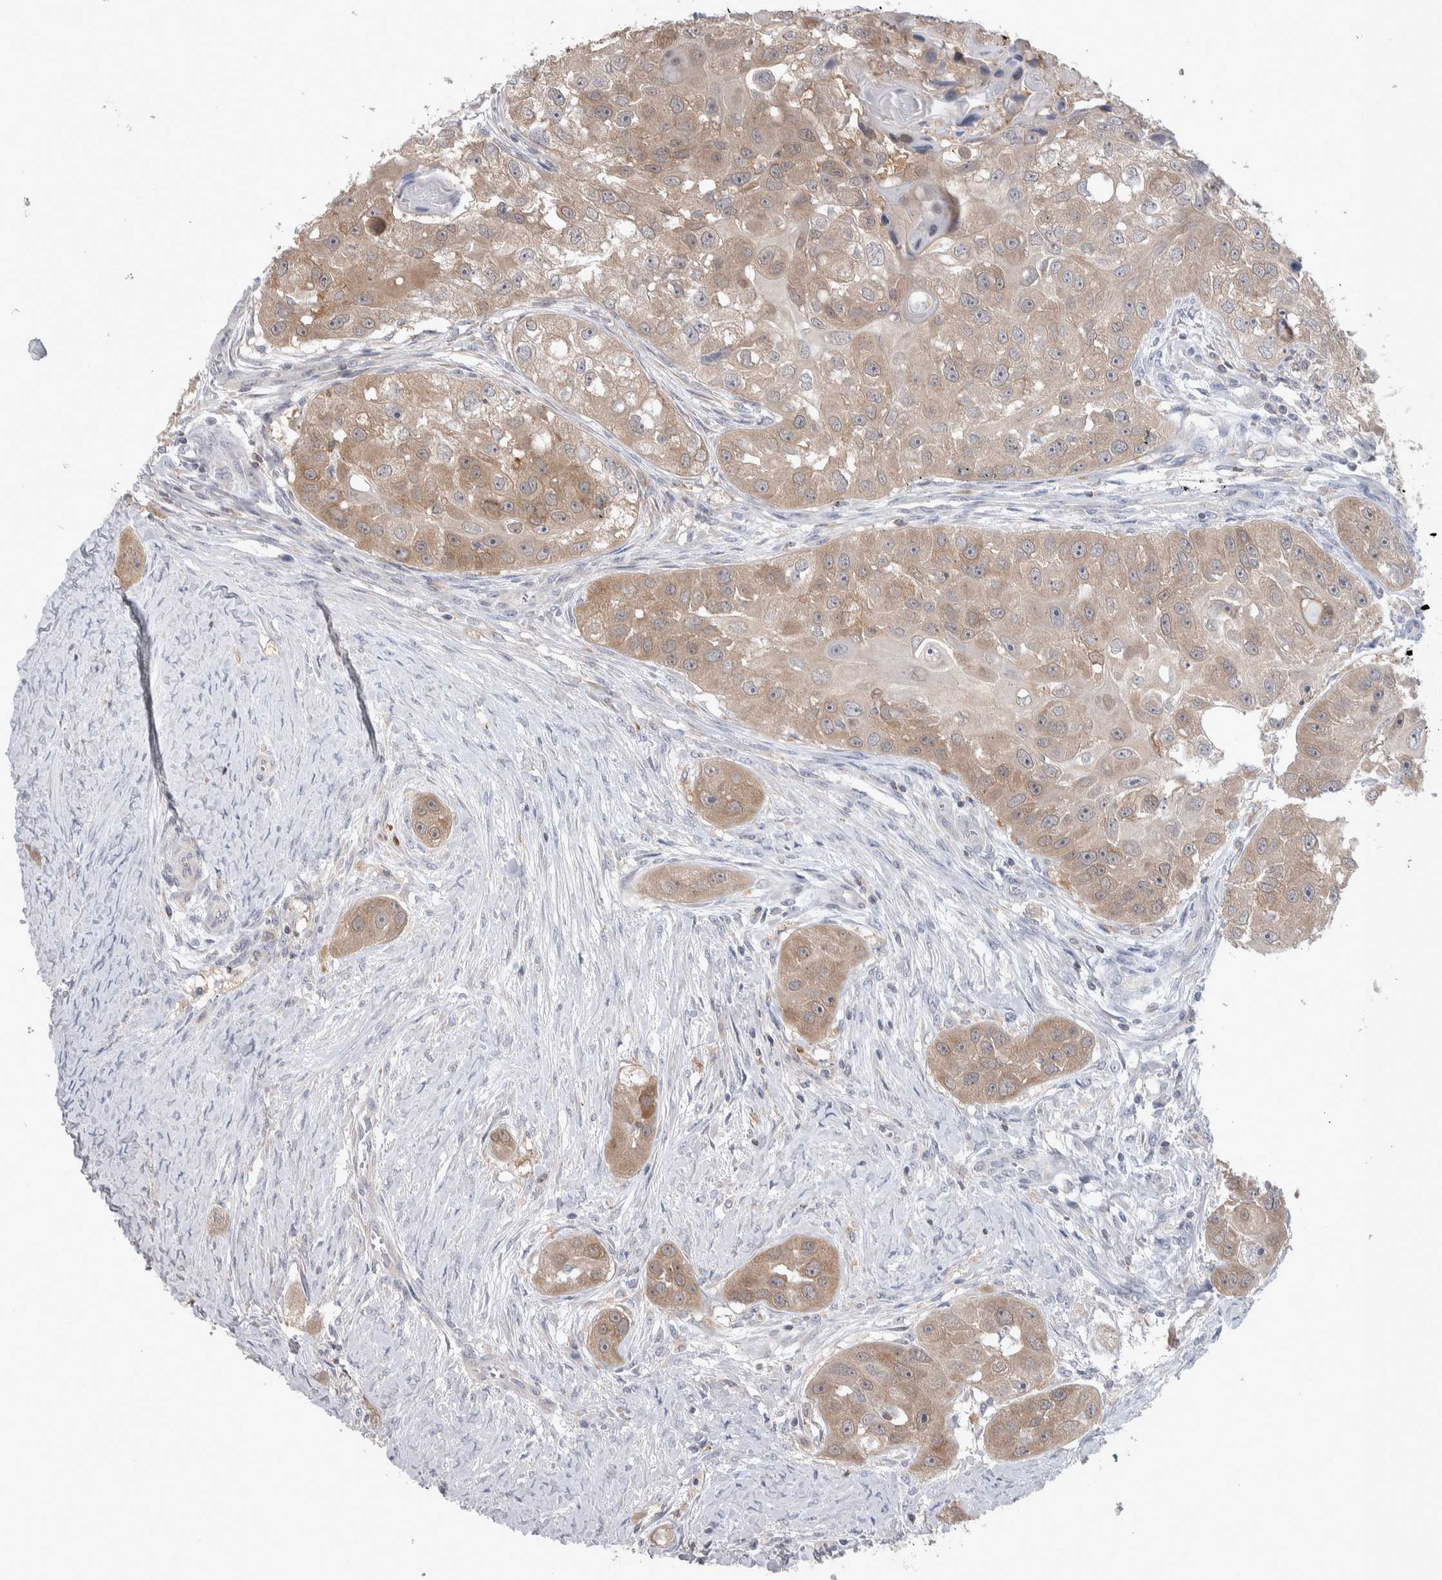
{"staining": {"intensity": "weak", "quantity": ">75%", "location": "cytoplasmic/membranous"}, "tissue": "head and neck cancer", "cell_type": "Tumor cells", "image_type": "cancer", "snomed": [{"axis": "morphology", "description": "Normal tissue, NOS"}, {"axis": "morphology", "description": "Squamous cell carcinoma, NOS"}, {"axis": "topography", "description": "Skeletal muscle"}, {"axis": "topography", "description": "Head-Neck"}], "caption": "Head and neck squamous cell carcinoma stained with immunohistochemistry (IHC) shows weak cytoplasmic/membranous staining in about >75% of tumor cells.", "gene": "HTATIP2", "patient": {"sex": "male", "age": 51}}